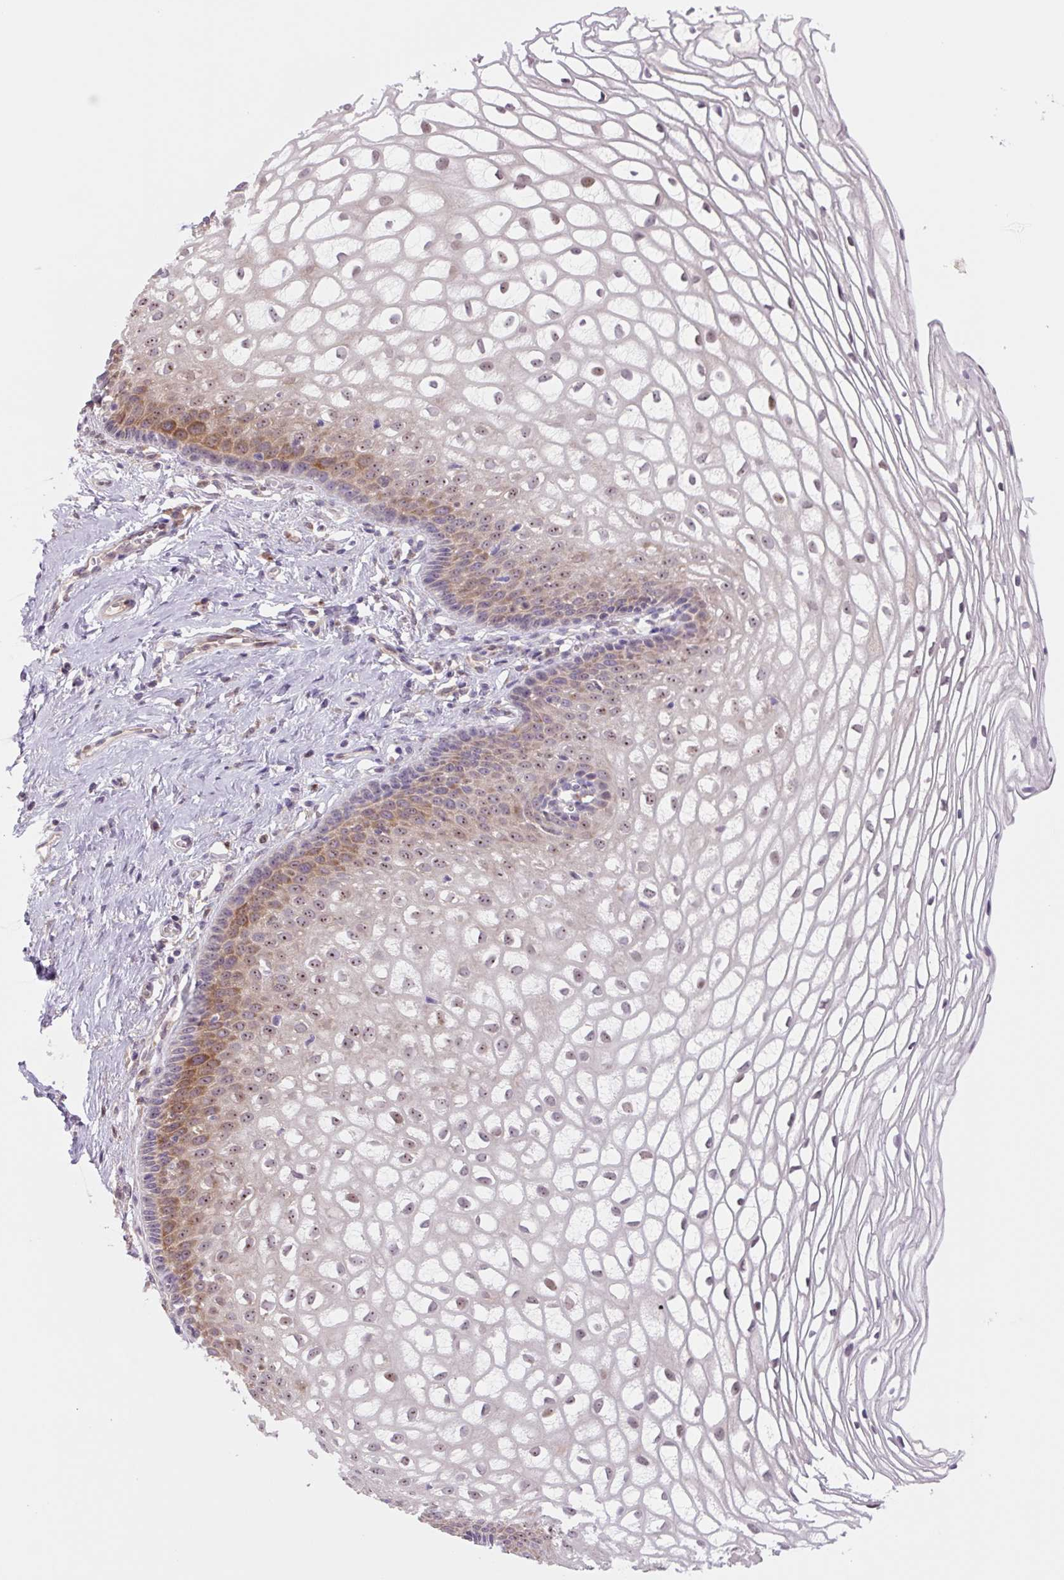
{"staining": {"intensity": "moderate", "quantity": ">75%", "location": "cytoplasmic/membranous,nuclear"}, "tissue": "cervix", "cell_type": "Glandular cells", "image_type": "normal", "snomed": [{"axis": "morphology", "description": "Normal tissue, NOS"}, {"axis": "topography", "description": "Cervix"}], "caption": "An IHC histopathology image of normal tissue is shown. Protein staining in brown shows moderate cytoplasmic/membranous,nuclear positivity in cervix within glandular cells. (IHC, brightfield microscopy, high magnification).", "gene": "PLA2G4A", "patient": {"sex": "female", "age": 36}}